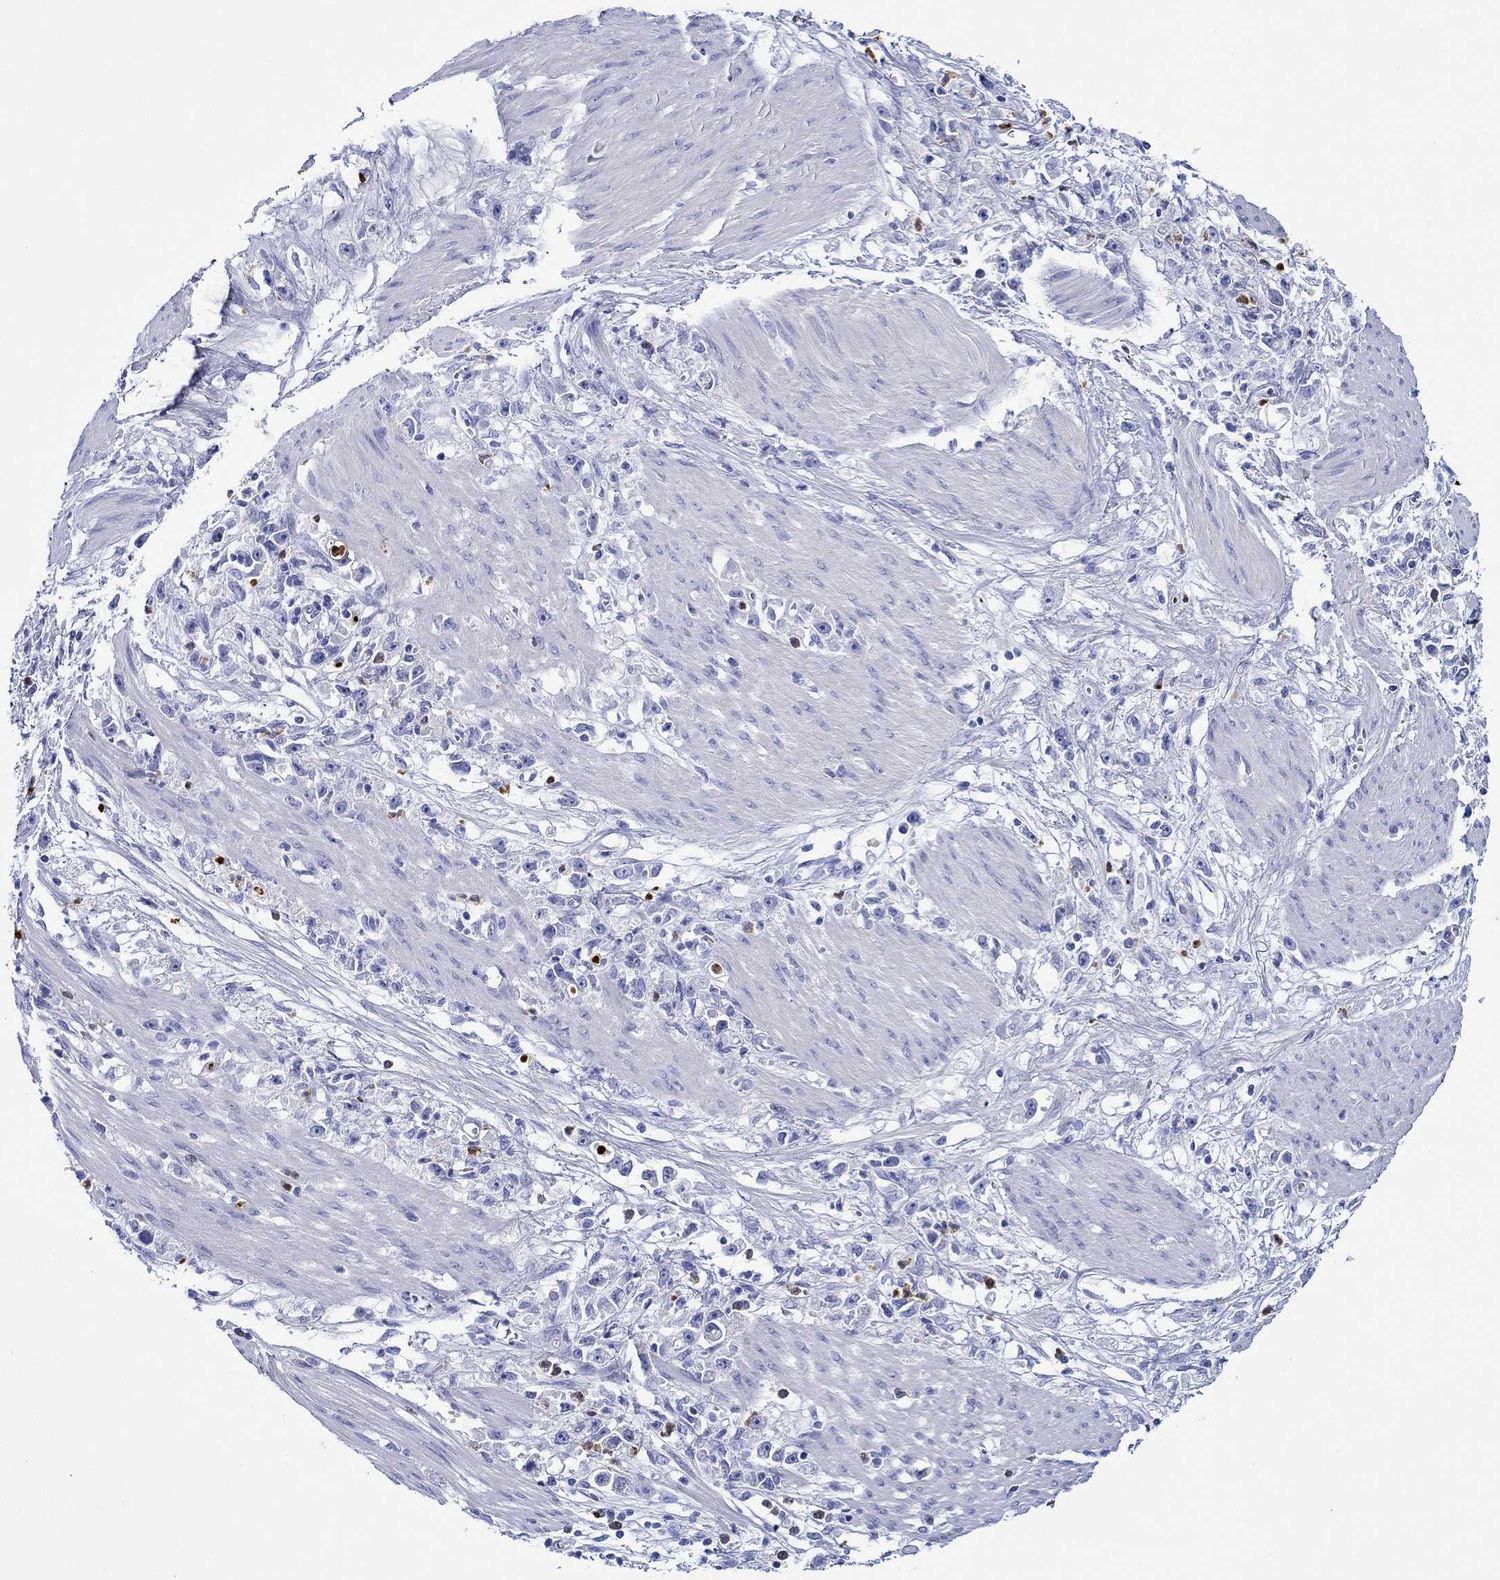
{"staining": {"intensity": "negative", "quantity": "none", "location": "none"}, "tissue": "stomach cancer", "cell_type": "Tumor cells", "image_type": "cancer", "snomed": [{"axis": "morphology", "description": "Adenocarcinoma, NOS"}, {"axis": "topography", "description": "Stomach"}], "caption": "This image is of stomach cancer stained with immunohistochemistry (IHC) to label a protein in brown with the nuclei are counter-stained blue. There is no positivity in tumor cells.", "gene": "EPX", "patient": {"sex": "female", "age": 59}}